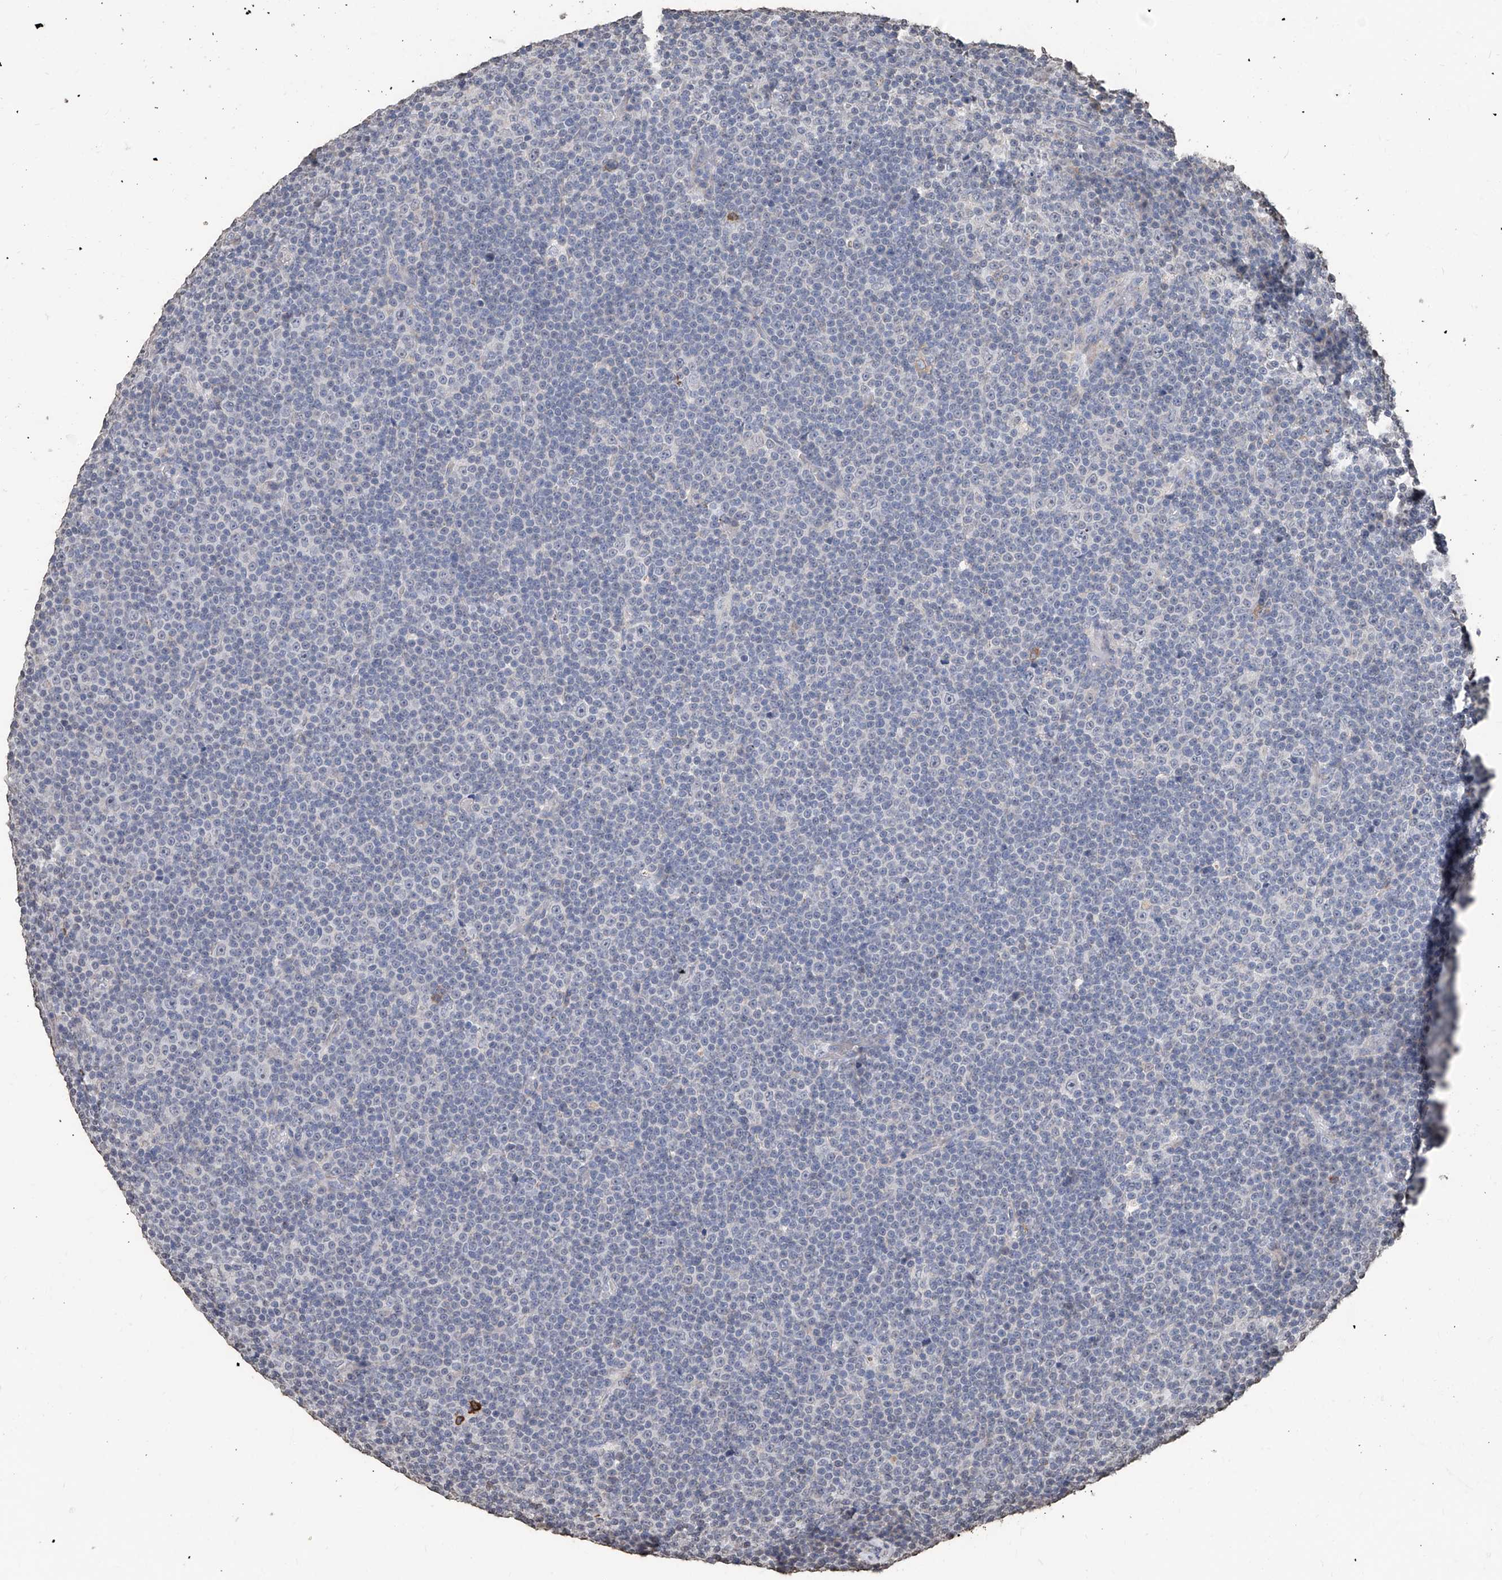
{"staining": {"intensity": "negative", "quantity": "none", "location": "none"}, "tissue": "lymphoma", "cell_type": "Tumor cells", "image_type": "cancer", "snomed": [{"axis": "morphology", "description": "Malignant lymphoma, non-Hodgkin's type, Low grade"}, {"axis": "topography", "description": "Lymph node"}], "caption": "Immunohistochemical staining of human malignant lymphoma, non-Hodgkin's type (low-grade) exhibits no significant expression in tumor cells.", "gene": "RP9", "patient": {"sex": "female", "age": 67}}